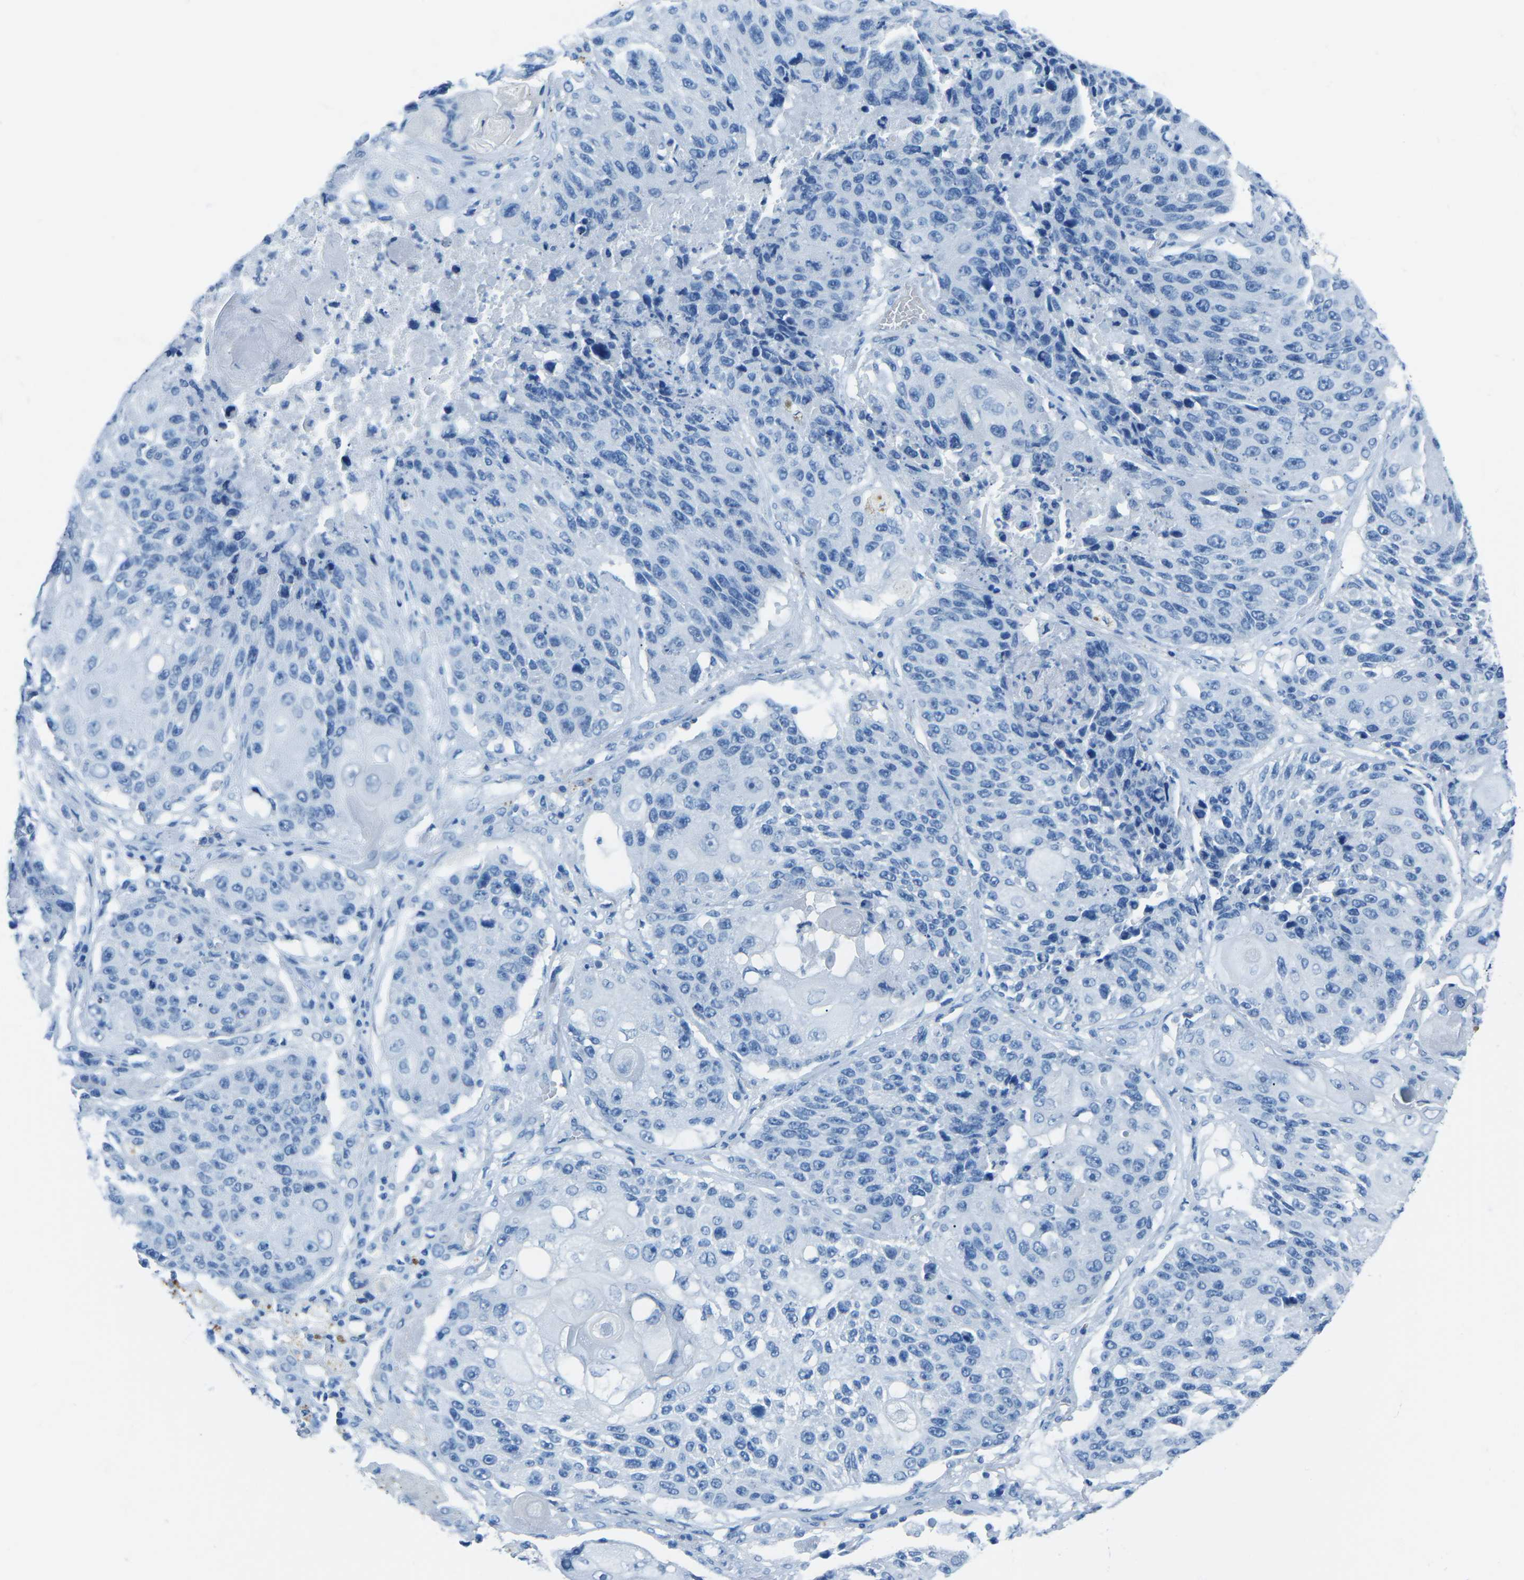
{"staining": {"intensity": "negative", "quantity": "none", "location": "none"}, "tissue": "lung cancer", "cell_type": "Tumor cells", "image_type": "cancer", "snomed": [{"axis": "morphology", "description": "Squamous cell carcinoma, NOS"}, {"axis": "topography", "description": "Lung"}], "caption": "IHC histopathology image of human lung squamous cell carcinoma stained for a protein (brown), which displays no positivity in tumor cells. (DAB IHC, high magnification).", "gene": "MYH8", "patient": {"sex": "male", "age": 61}}